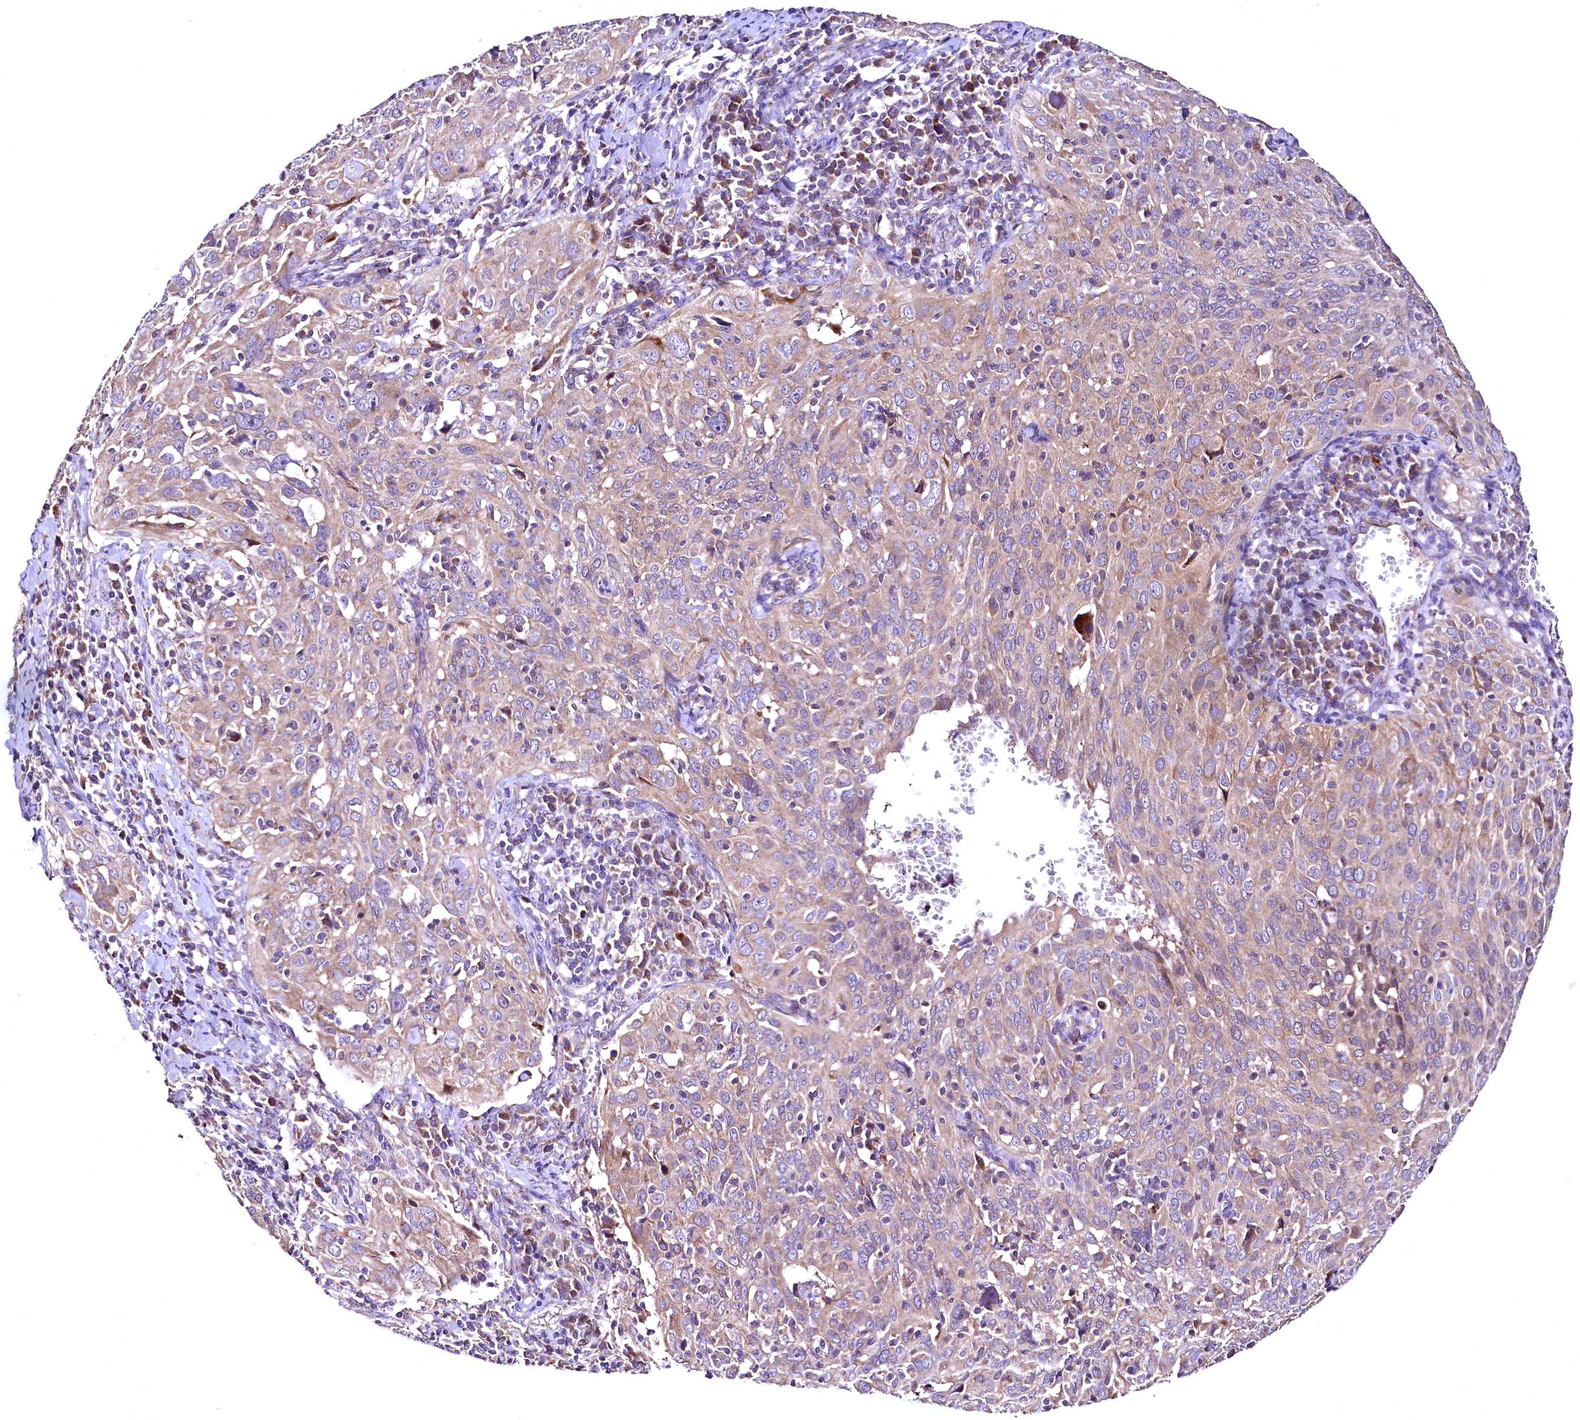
{"staining": {"intensity": "weak", "quantity": "25%-75%", "location": "cytoplasmic/membranous"}, "tissue": "cervical cancer", "cell_type": "Tumor cells", "image_type": "cancer", "snomed": [{"axis": "morphology", "description": "Squamous cell carcinoma, NOS"}, {"axis": "topography", "description": "Cervix"}], "caption": "Cervical cancer was stained to show a protein in brown. There is low levels of weak cytoplasmic/membranous staining in about 25%-75% of tumor cells.", "gene": "MRPL57", "patient": {"sex": "female", "age": 31}}